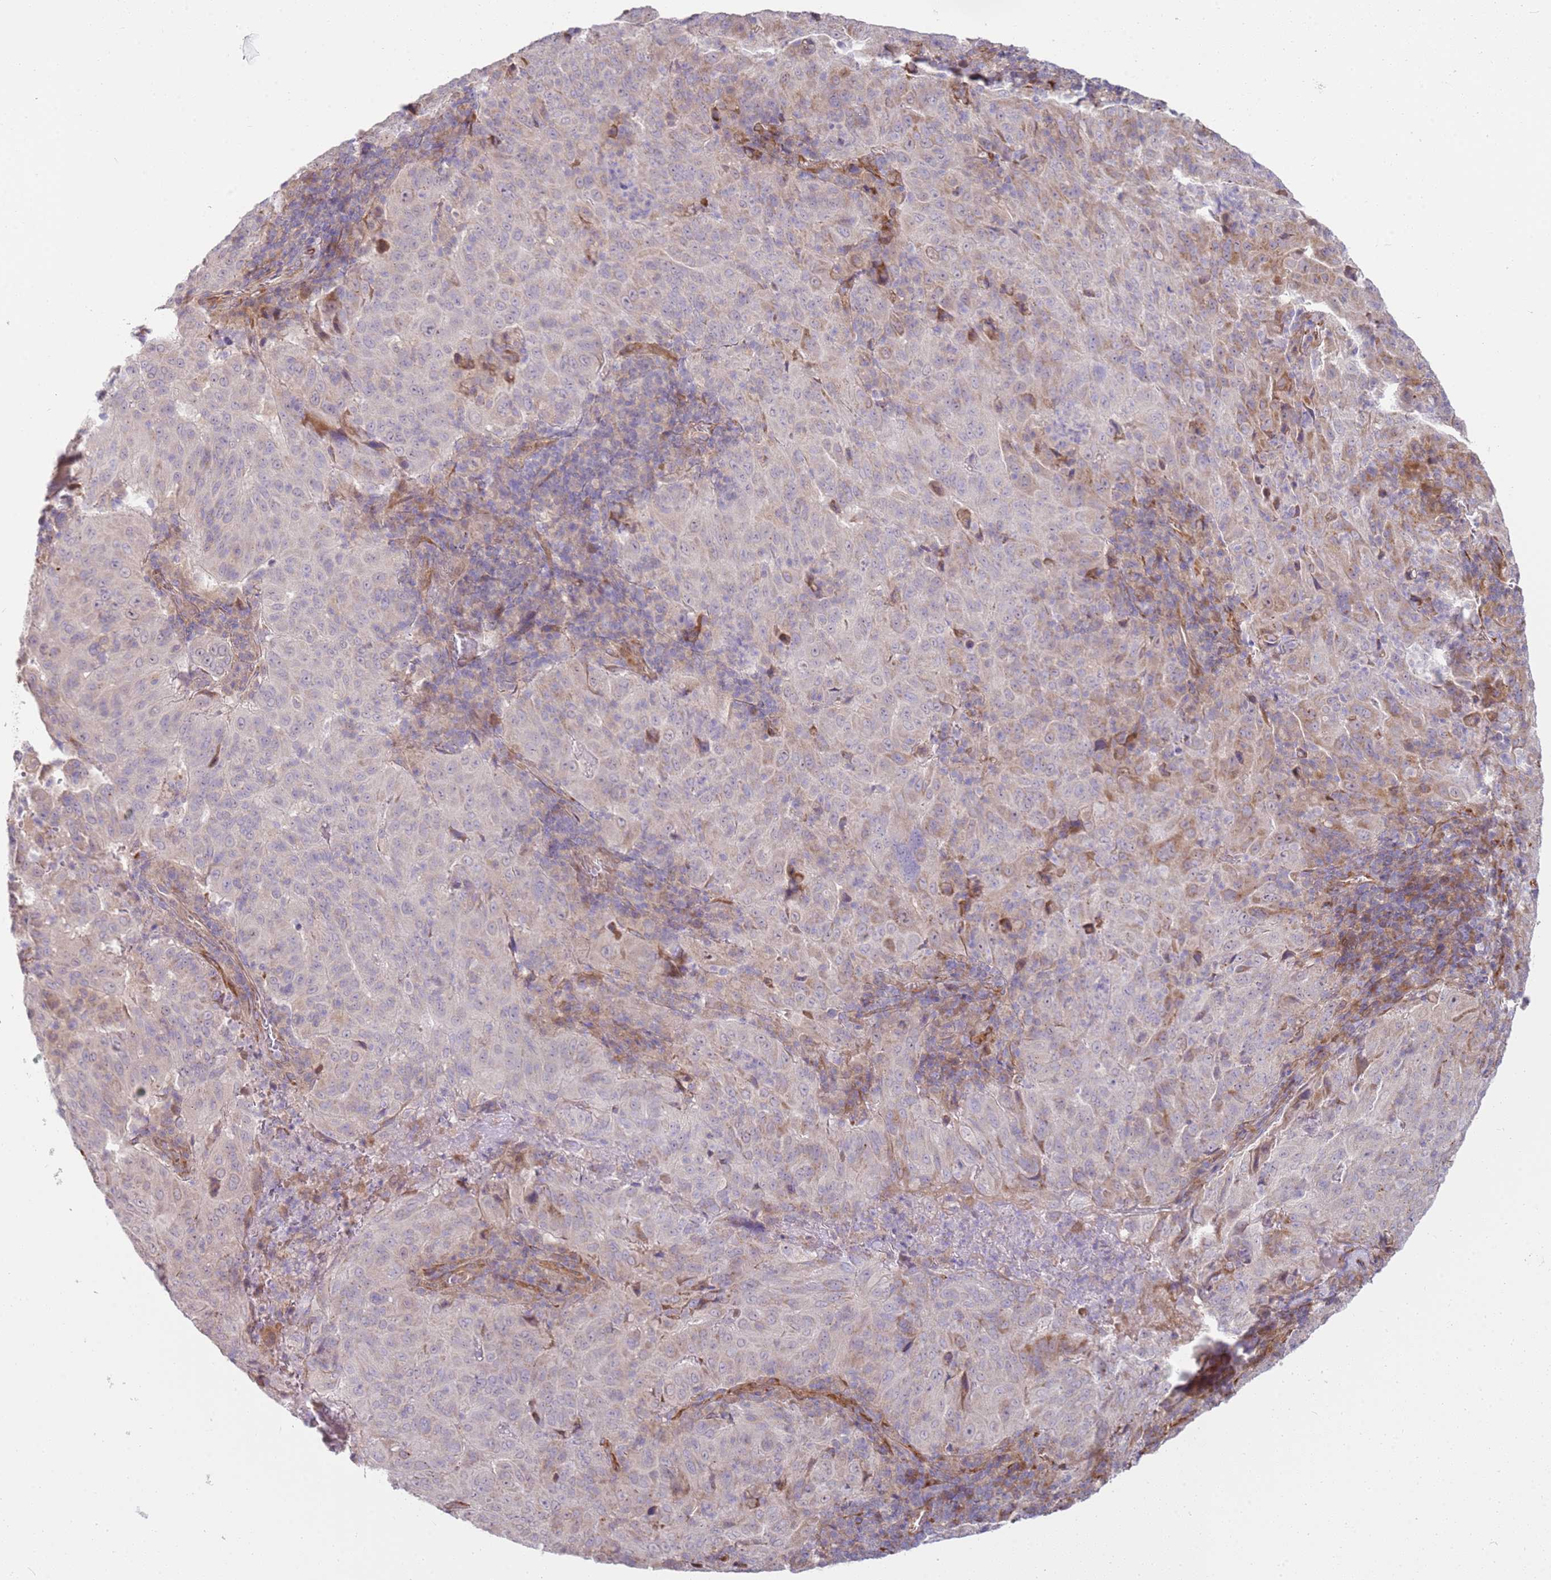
{"staining": {"intensity": "negative", "quantity": "none", "location": "none"}, "tissue": "pancreatic cancer", "cell_type": "Tumor cells", "image_type": "cancer", "snomed": [{"axis": "morphology", "description": "Adenocarcinoma, NOS"}, {"axis": "topography", "description": "Pancreas"}], "caption": "Tumor cells are negative for brown protein staining in pancreatic adenocarcinoma. Brightfield microscopy of IHC stained with DAB (brown) and hematoxylin (blue), captured at high magnification.", "gene": "GRAP", "patient": {"sex": "male", "age": 63}}